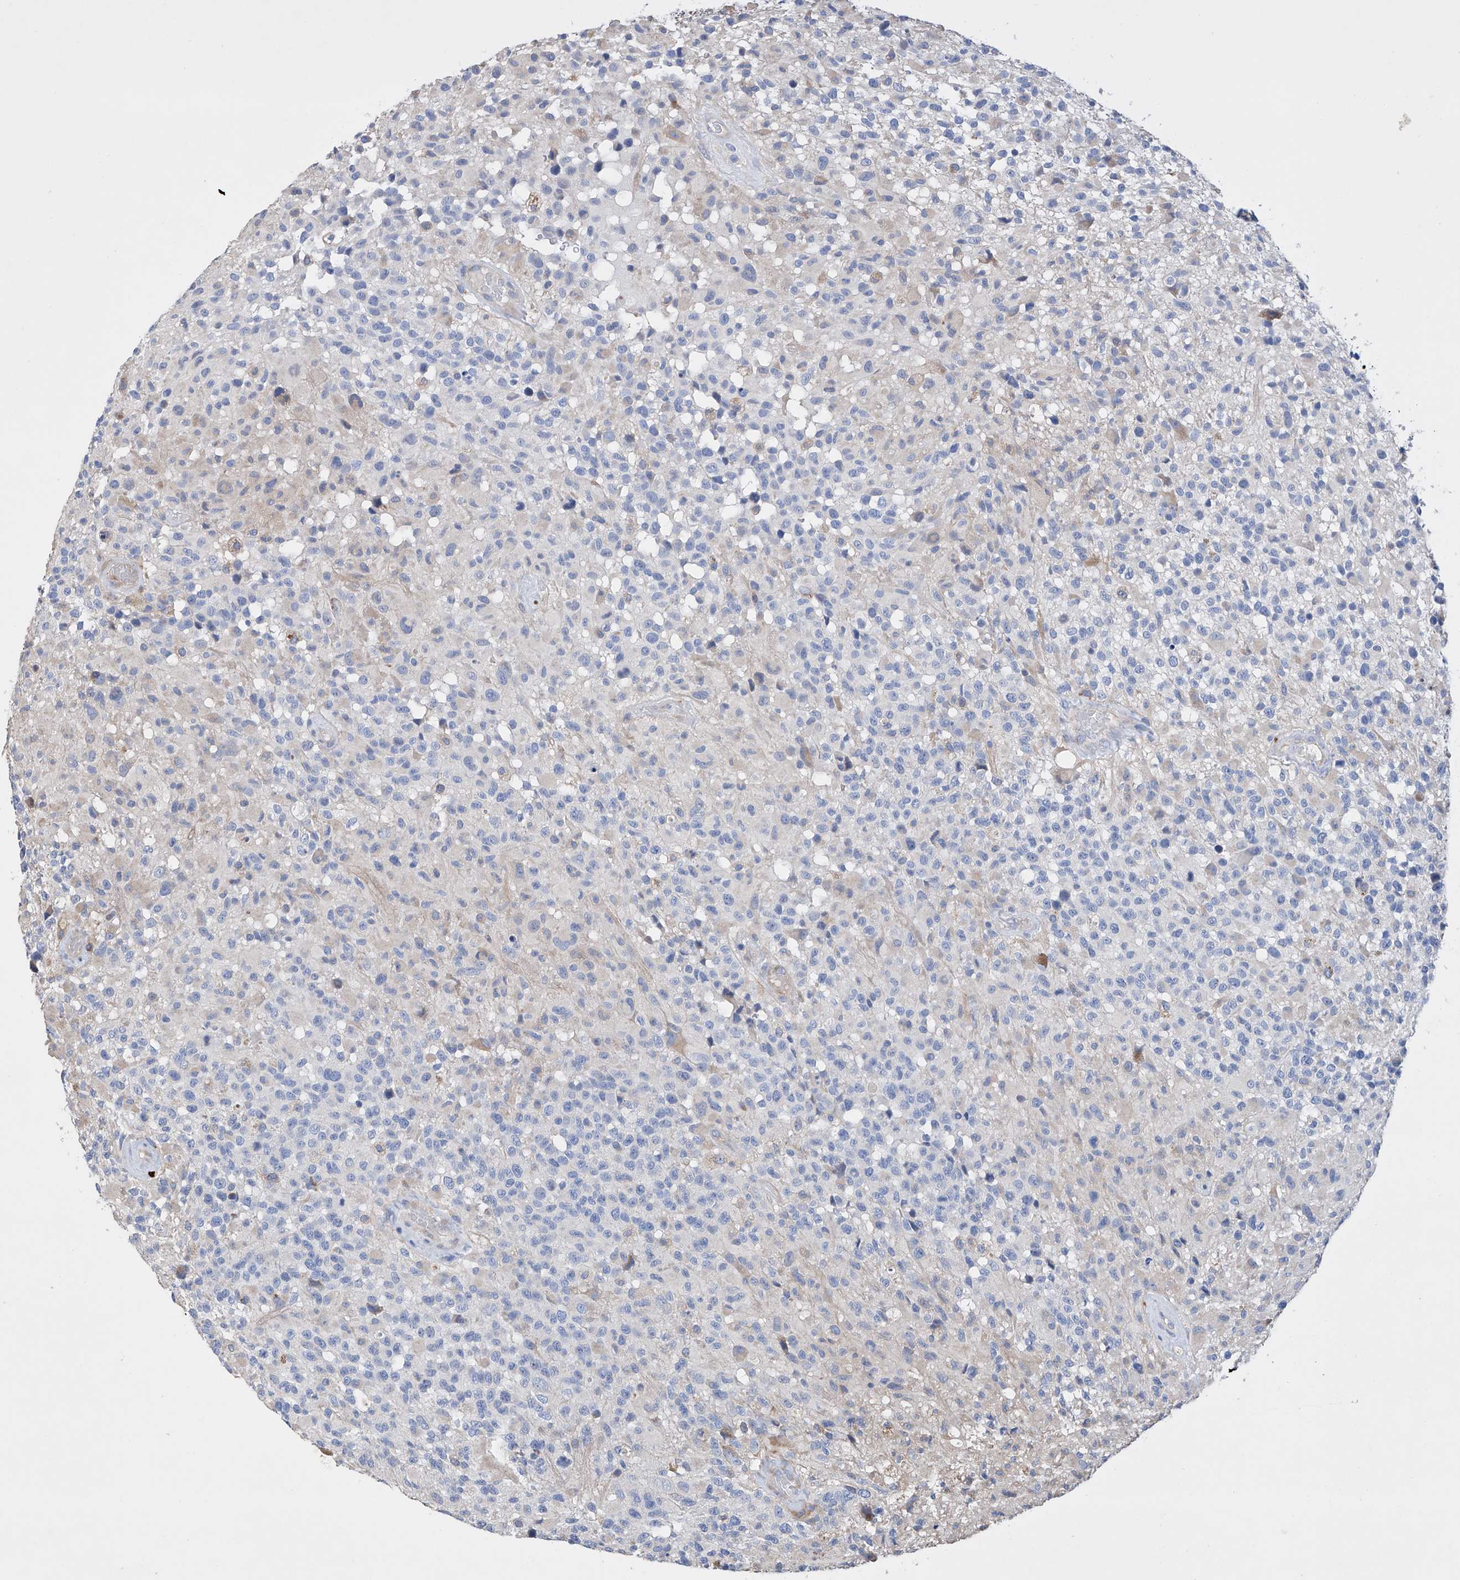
{"staining": {"intensity": "weak", "quantity": "<25%", "location": "cytoplasmic/membranous"}, "tissue": "glioma", "cell_type": "Tumor cells", "image_type": "cancer", "snomed": [{"axis": "morphology", "description": "Glioma, malignant, High grade"}, {"axis": "morphology", "description": "Glioblastoma, NOS"}, {"axis": "topography", "description": "Brain"}], "caption": "Human glioma stained for a protein using immunohistochemistry demonstrates no expression in tumor cells.", "gene": "AFG1L", "patient": {"sex": "male", "age": 60}}